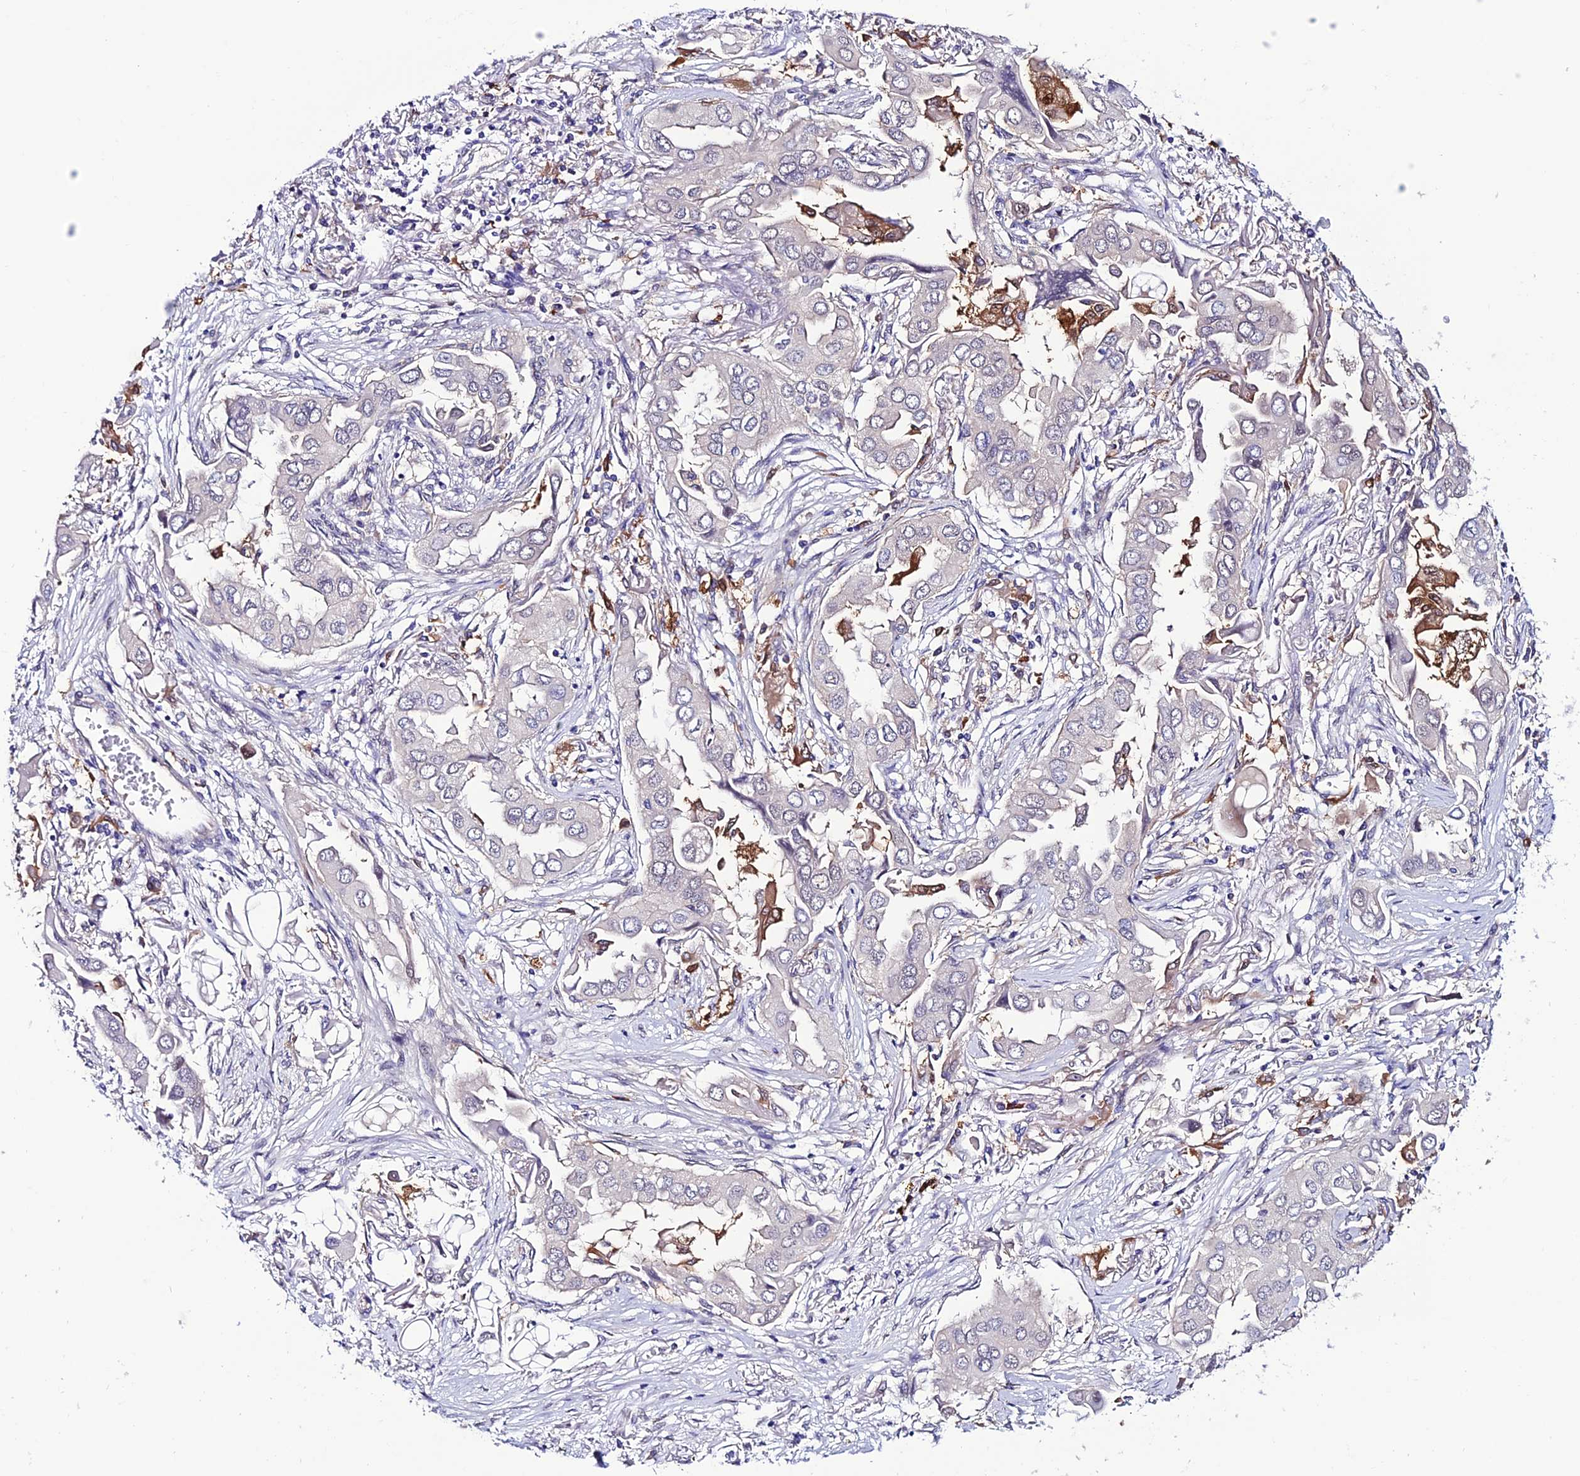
{"staining": {"intensity": "negative", "quantity": "none", "location": "none"}, "tissue": "lung cancer", "cell_type": "Tumor cells", "image_type": "cancer", "snomed": [{"axis": "morphology", "description": "Adenocarcinoma, NOS"}, {"axis": "topography", "description": "Lung"}], "caption": "A histopathology image of human adenocarcinoma (lung) is negative for staining in tumor cells.", "gene": "FZD8", "patient": {"sex": "female", "age": 76}}